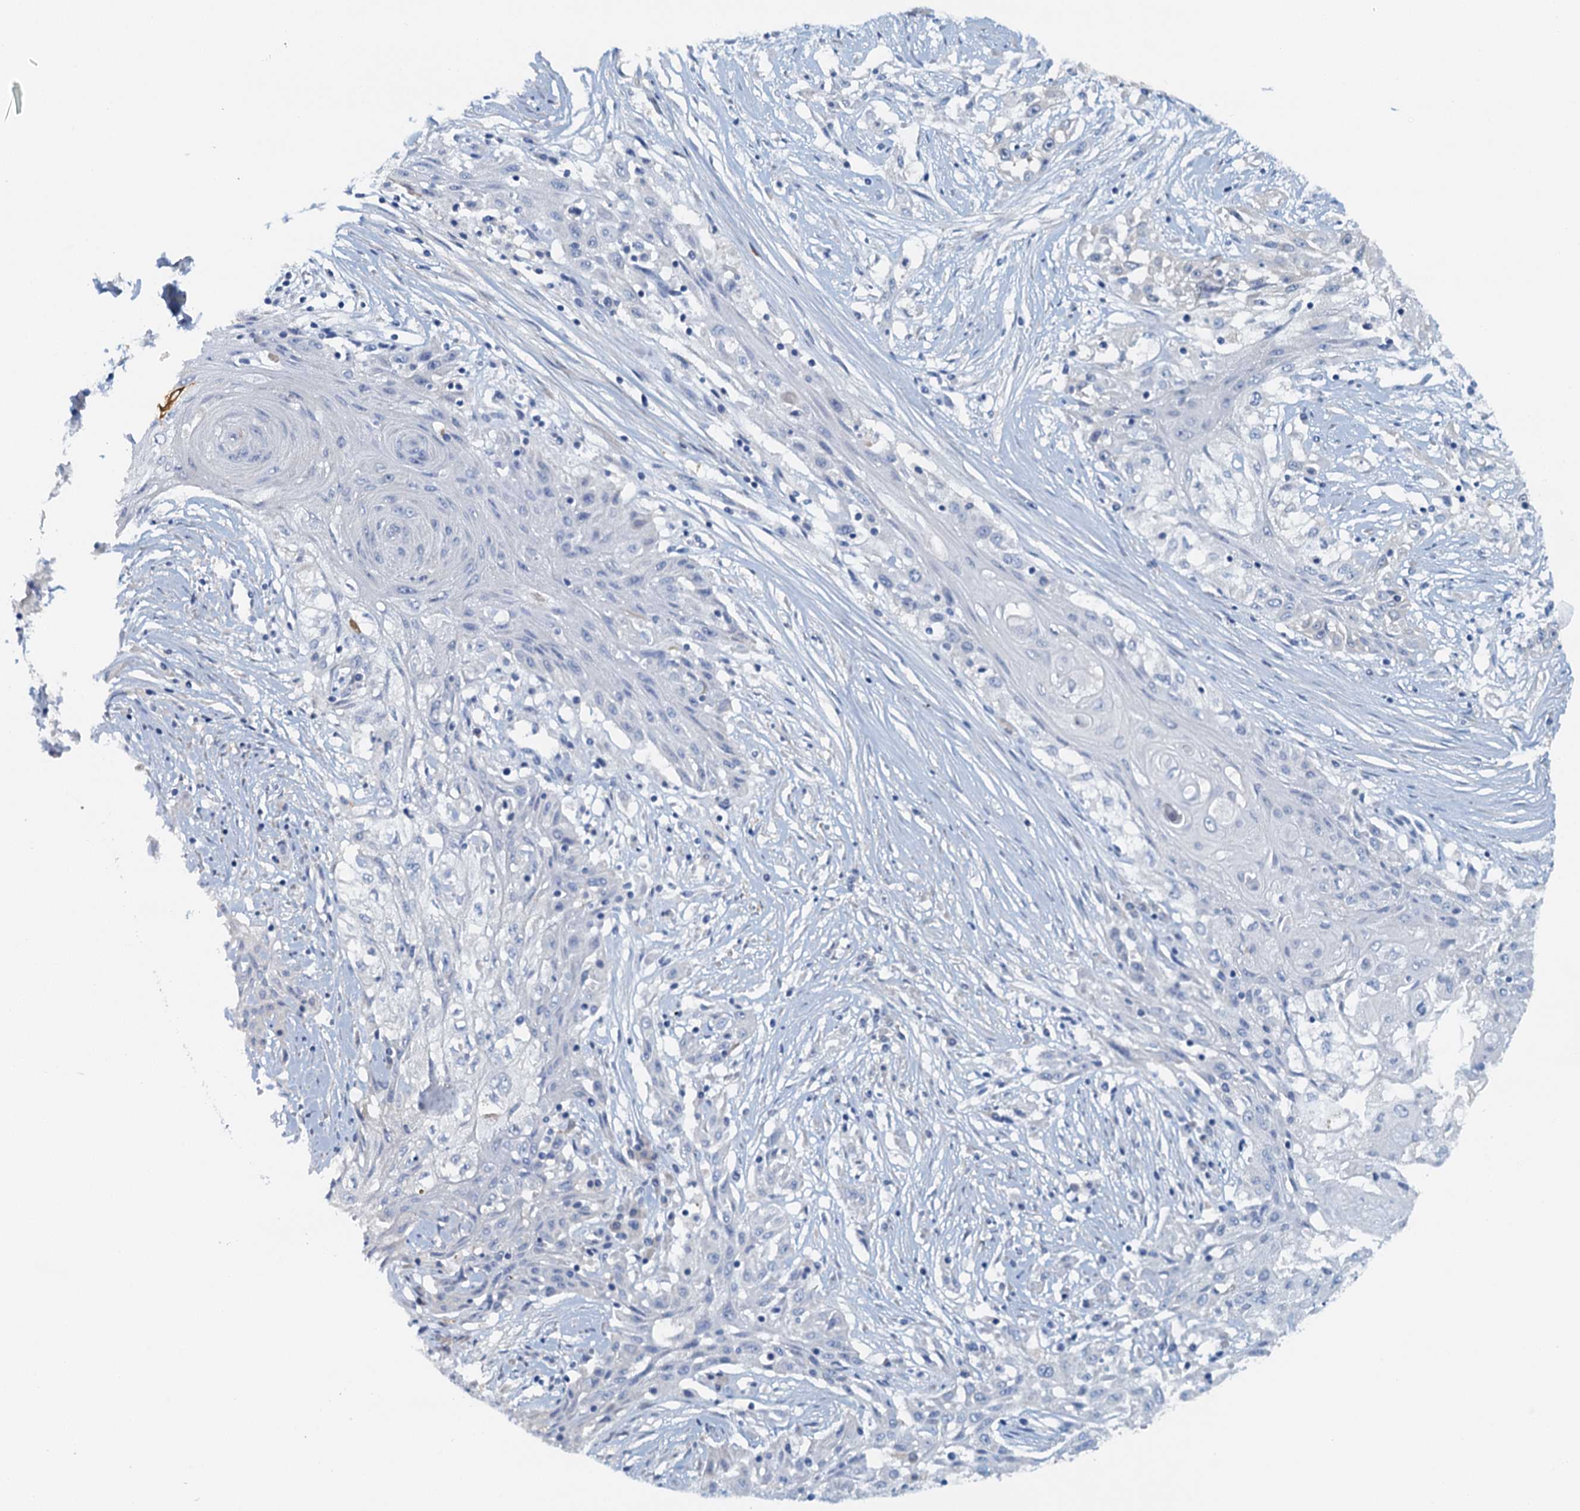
{"staining": {"intensity": "negative", "quantity": "none", "location": "none"}, "tissue": "skin cancer", "cell_type": "Tumor cells", "image_type": "cancer", "snomed": [{"axis": "morphology", "description": "Squamous cell carcinoma, NOS"}, {"axis": "morphology", "description": "Squamous cell carcinoma, metastatic, NOS"}, {"axis": "topography", "description": "Skin"}, {"axis": "topography", "description": "Lymph node"}], "caption": "Human squamous cell carcinoma (skin) stained for a protein using immunohistochemistry (IHC) reveals no positivity in tumor cells.", "gene": "DTD1", "patient": {"sex": "male", "age": 75}}